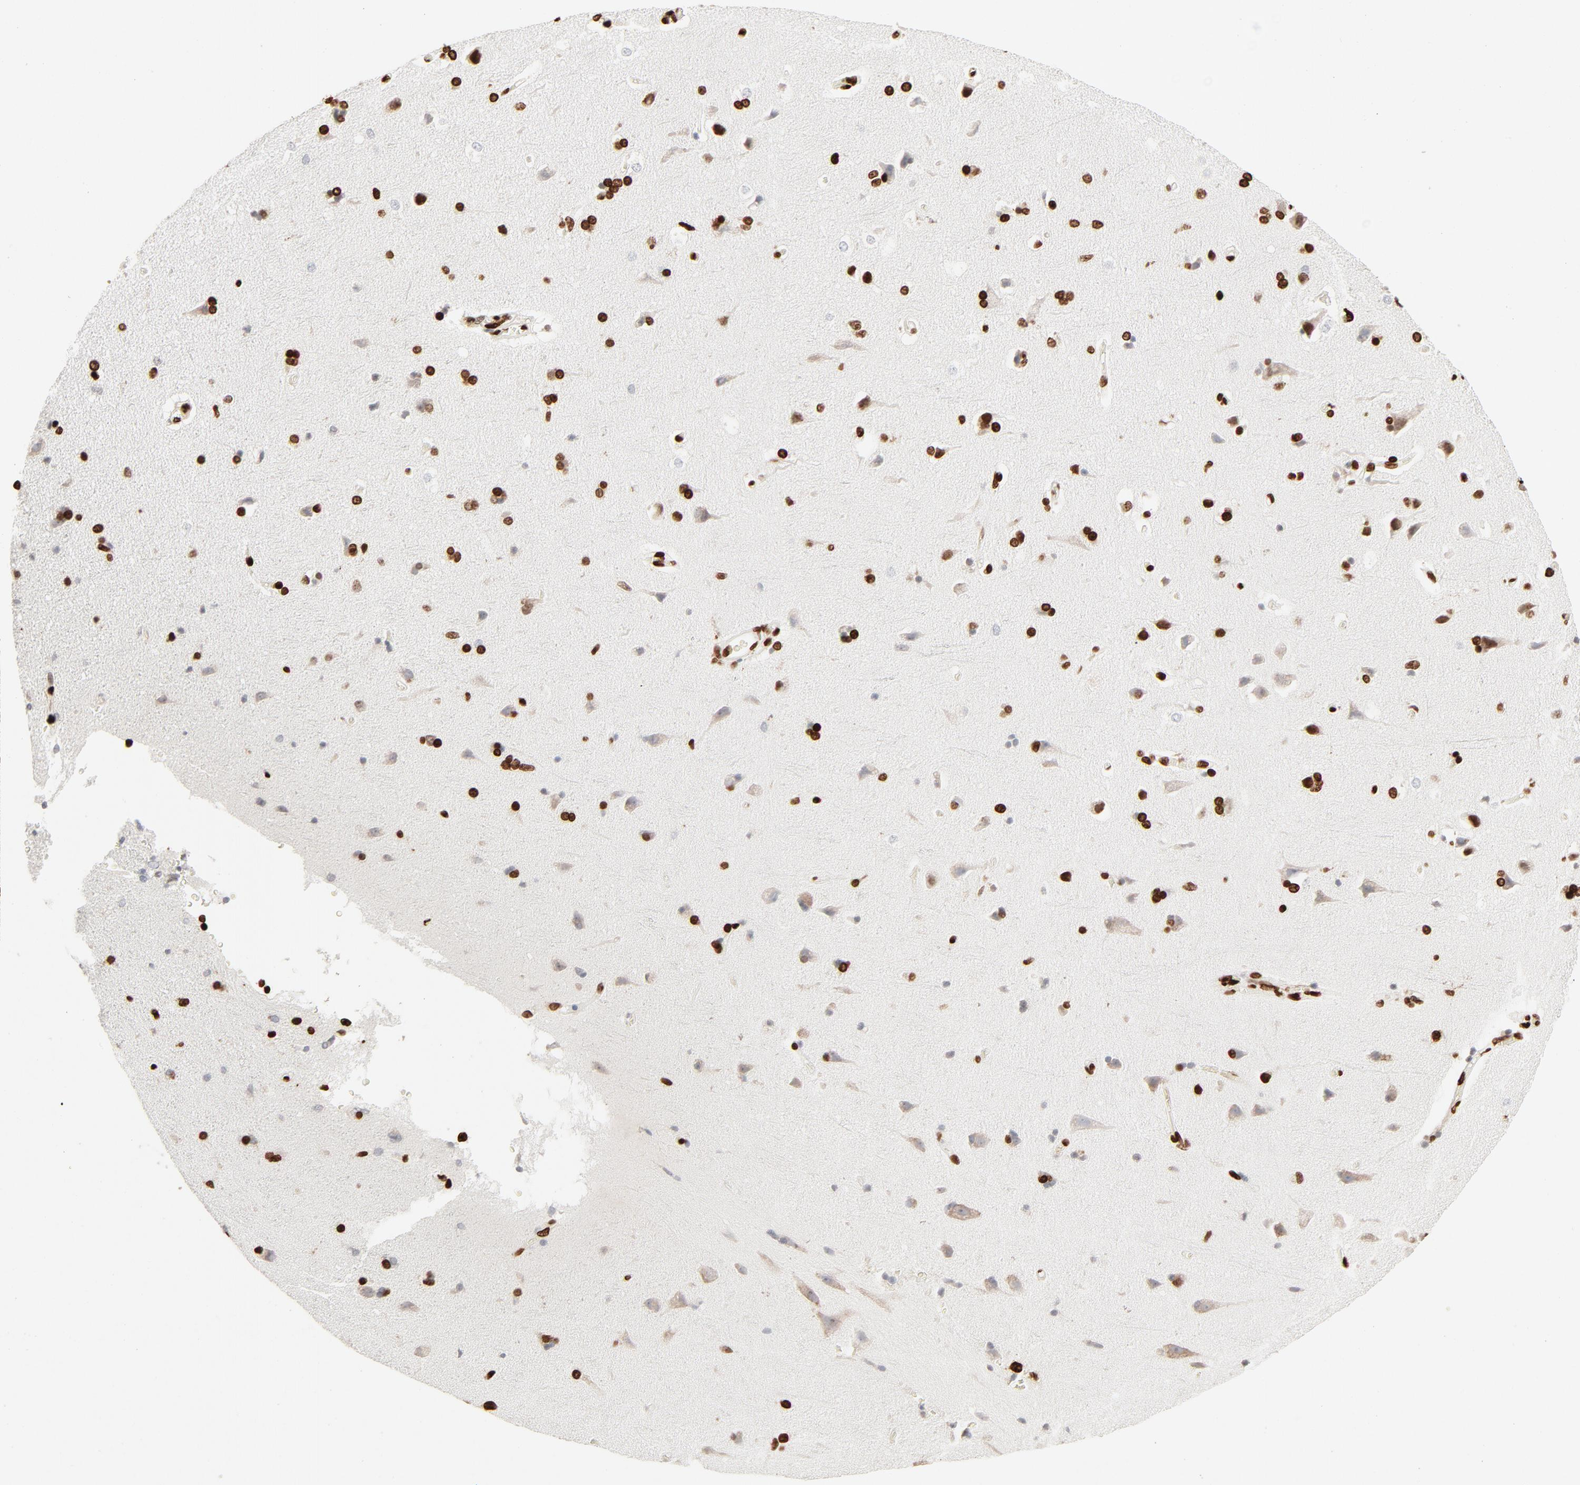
{"staining": {"intensity": "moderate", "quantity": ">75%", "location": "nuclear"}, "tissue": "cerebral cortex", "cell_type": "Endothelial cells", "image_type": "normal", "snomed": [{"axis": "morphology", "description": "Normal tissue, NOS"}, {"axis": "topography", "description": "Cerebral cortex"}], "caption": "Immunohistochemistry of normal human cerebral cortex shows medium levels of moderate nuclear positivity in about >75% of endothelial cells.", "gene": "HMGB1", "patient": {"sex": "male", "age": 62}}